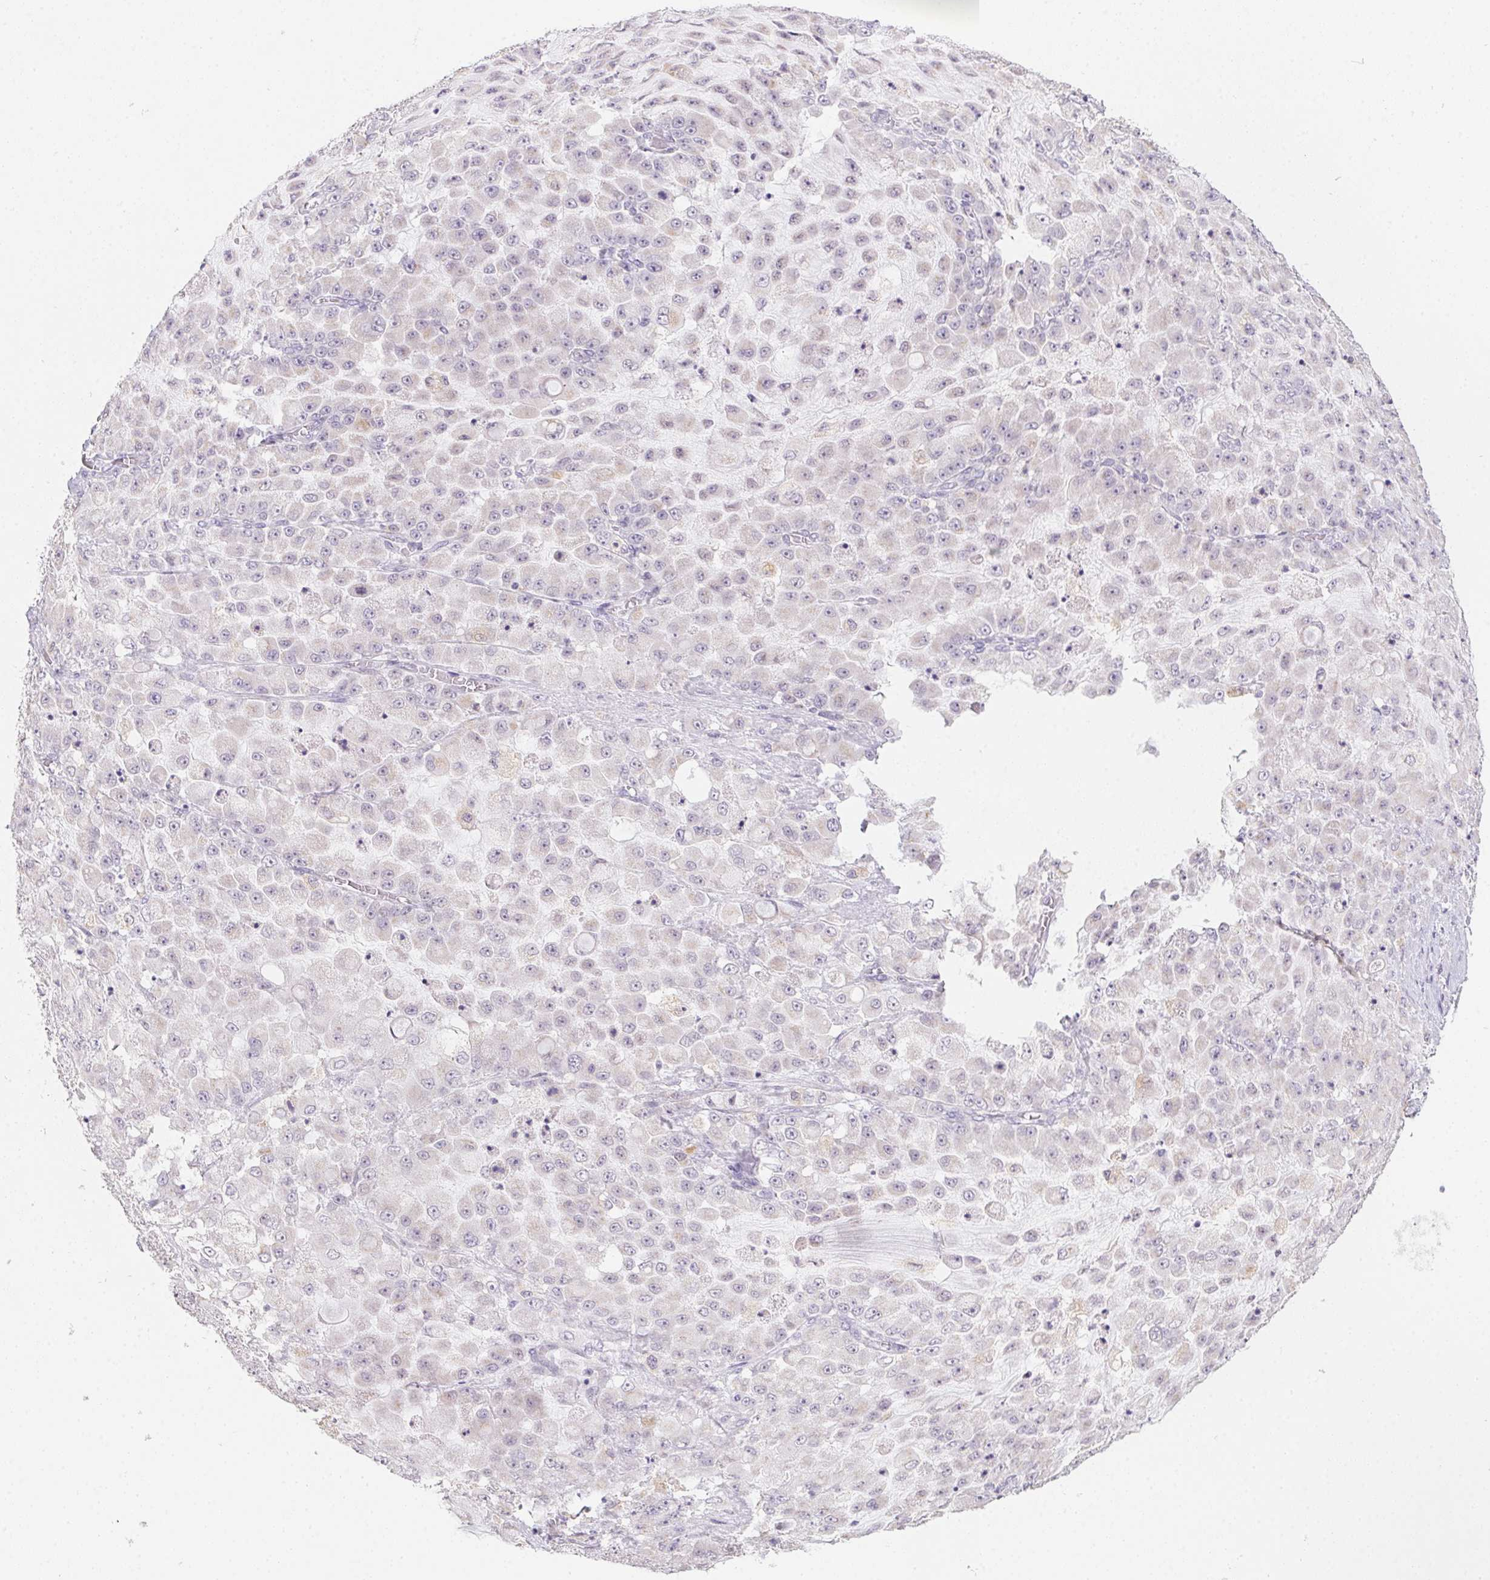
{"staining": {"intensity": "negative", "quantity": "none", "location": "none"}, "tissue": "stomach cancer", "cell_type": "Tumor cells", "image_type": "cancer", "snomed": [{"axis": "morphology", "description": "Adenocarcinoma, NOS"}, {"axis": "topography", "description": "Stomach"}], "caption": "DAB (3,3'-diaminobenzidine) immunohistochemical staining of human stomach cancer (adenocarcinoma) displays no significant expression in tumor cells. The staining was performed using DAB to visualize the protein expression in brown, while the nuclei were stained in blue with hematoxylin (Magnification: 20x).", "gene": "SLC6A18", "patient": {"sex": "female", "age": 76}}